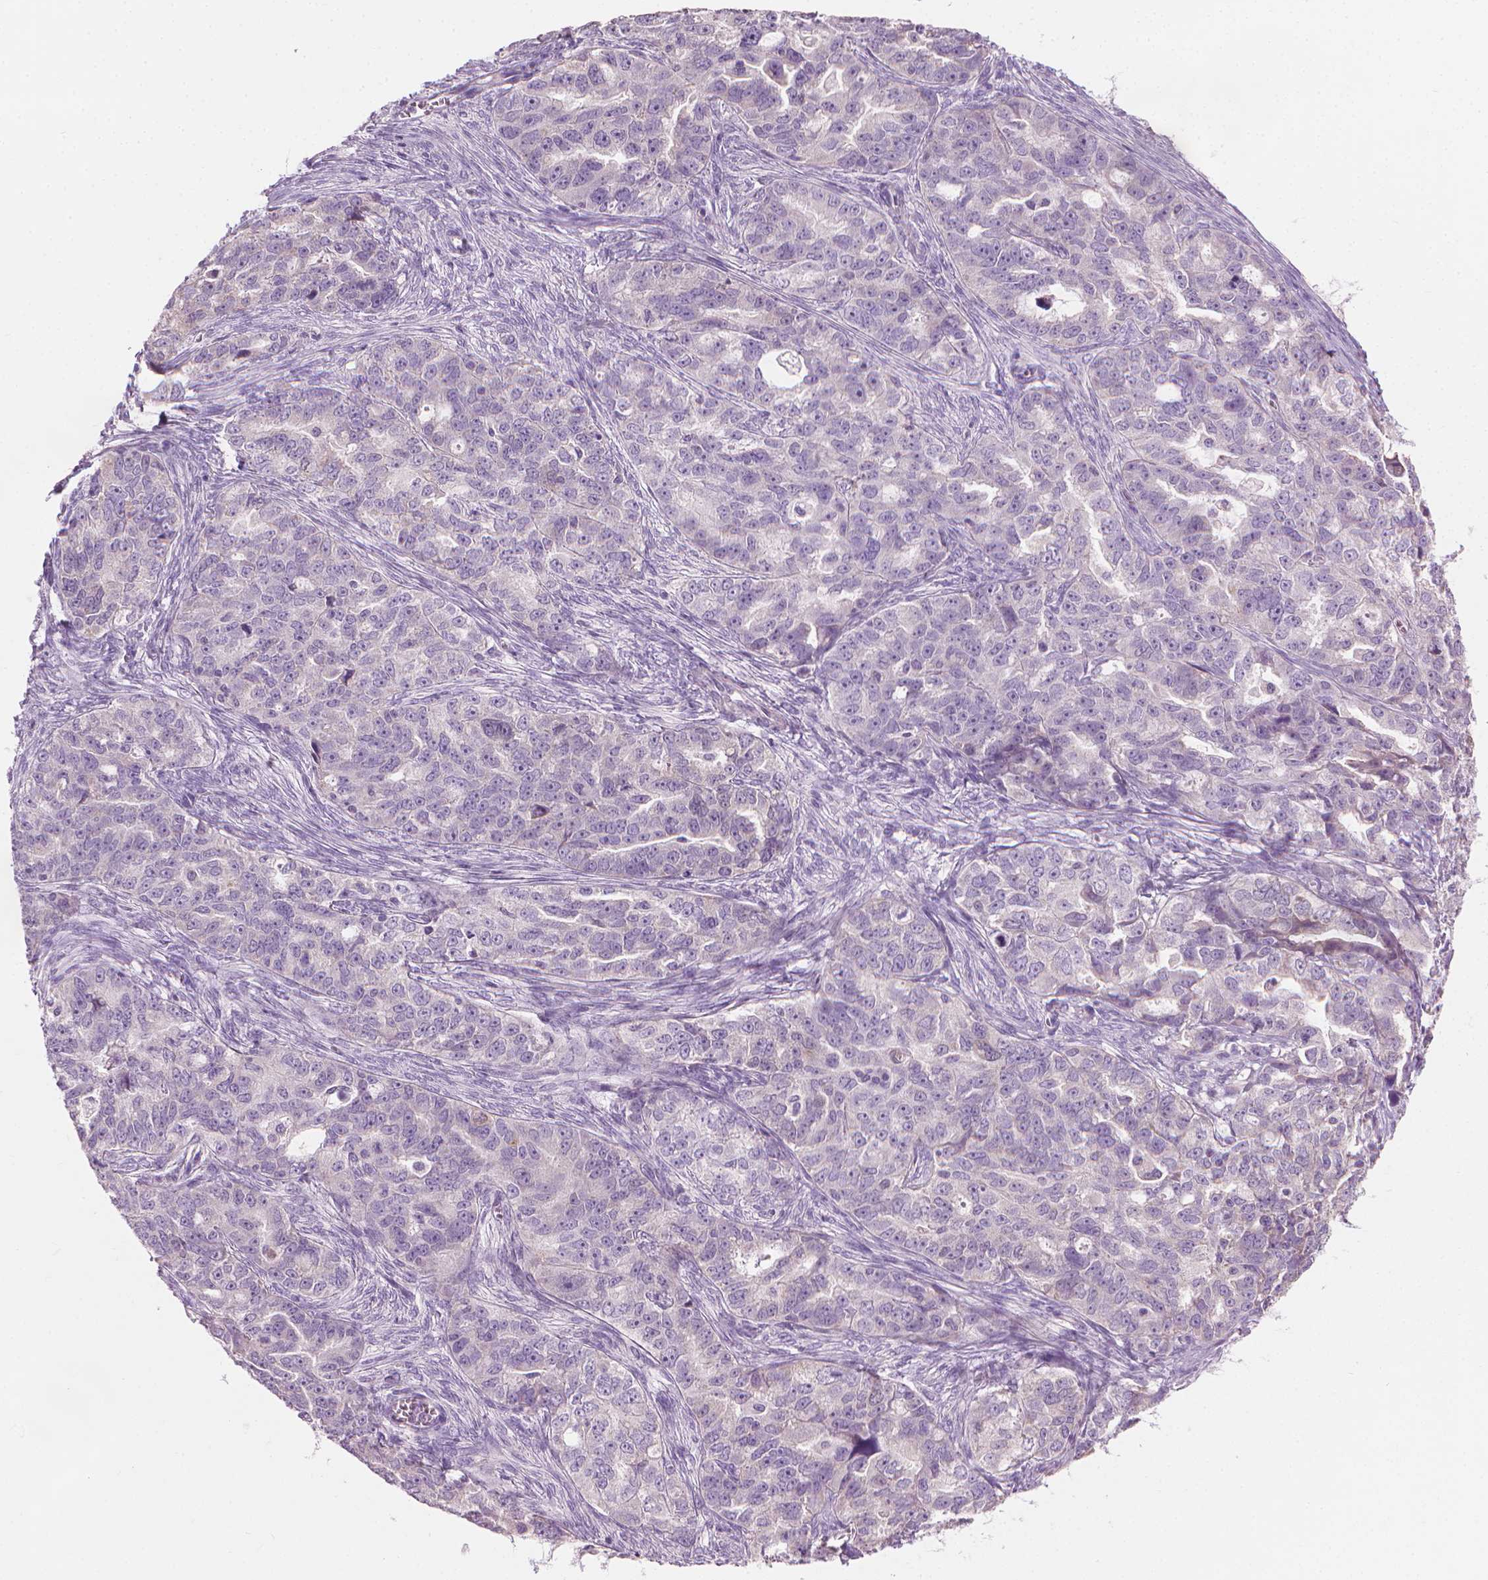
{"staining": {"intensity": "negative", "quantity": "none", "location": "none"}, "tissue": "ovarian cancer", "cell_type": "Tumor cells", "image_type": "cancer", "snomed": [{"axis": "morphology", "description": "Cystadenocarcinoma, serous, NOS"}, {"axis": "topography", "description": "Ovary"}], "caption": "Ovarian cancer stained for a protein using immunohistochemistry (IHC) reveals no positivity tumor cells.", "gene": "CFAP126", "patient": {"sex": "female", "age": 51}}